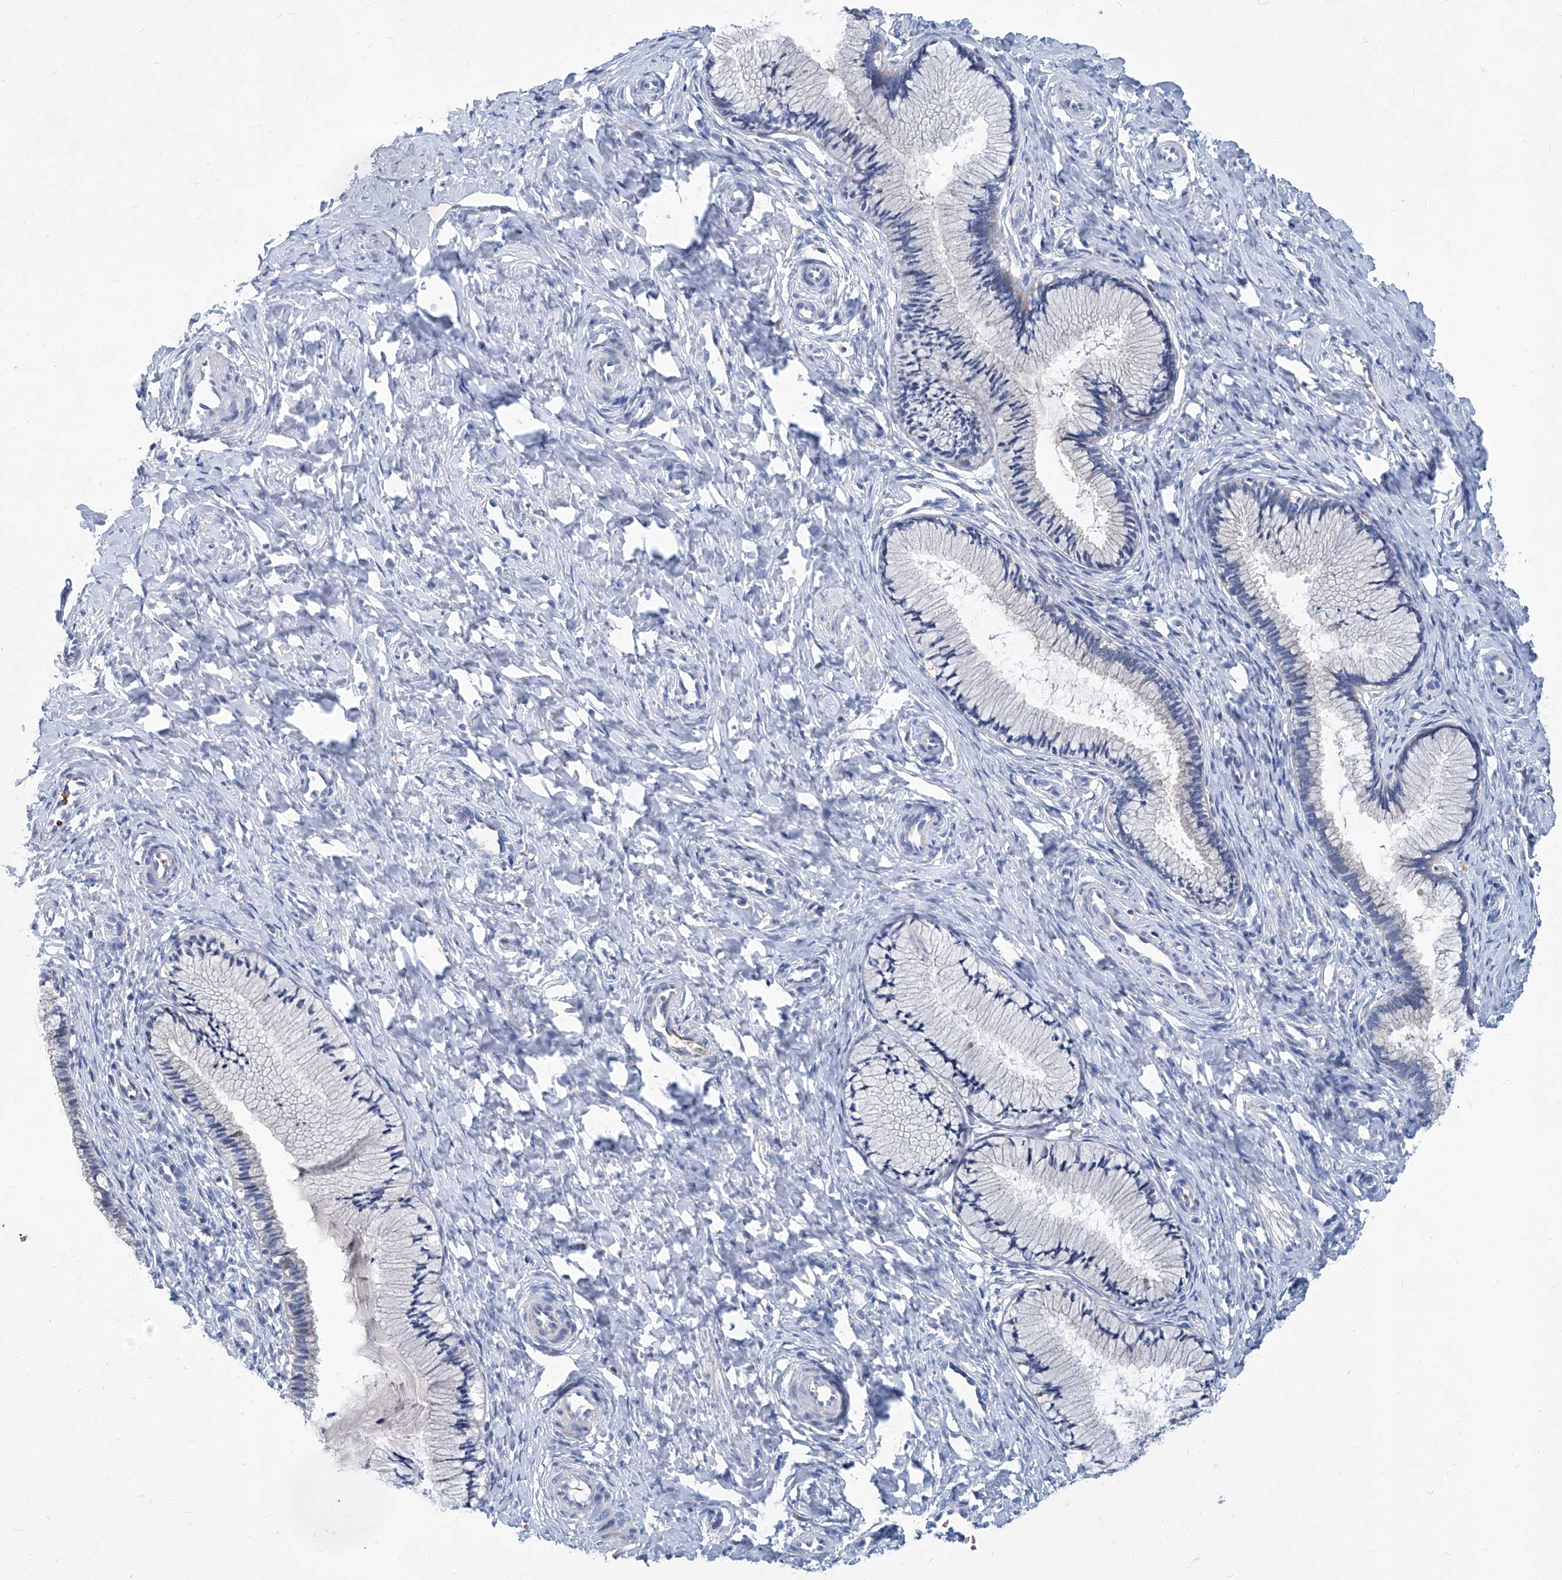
{"staining": {"intensity": "negative", "quantity": "none", "location": "none"}, "tissue": "cervix", "cell_type": "Glandular cells", "image_type": "normal", "snomed": [{"axis": "morphology", "description": "Normal tissue, NOS"}, {"axis": "topography", "description": "Cervix"}], "caption": "Glandular cells show no significant staining in unremarkable cervix. (Brightfield microscopy of DAB (3,3'-diaminobenzidine) immunohistochemistry at high magnification).", "gene": "FPR2", "patient": {"sex": "female", "age": 27}}